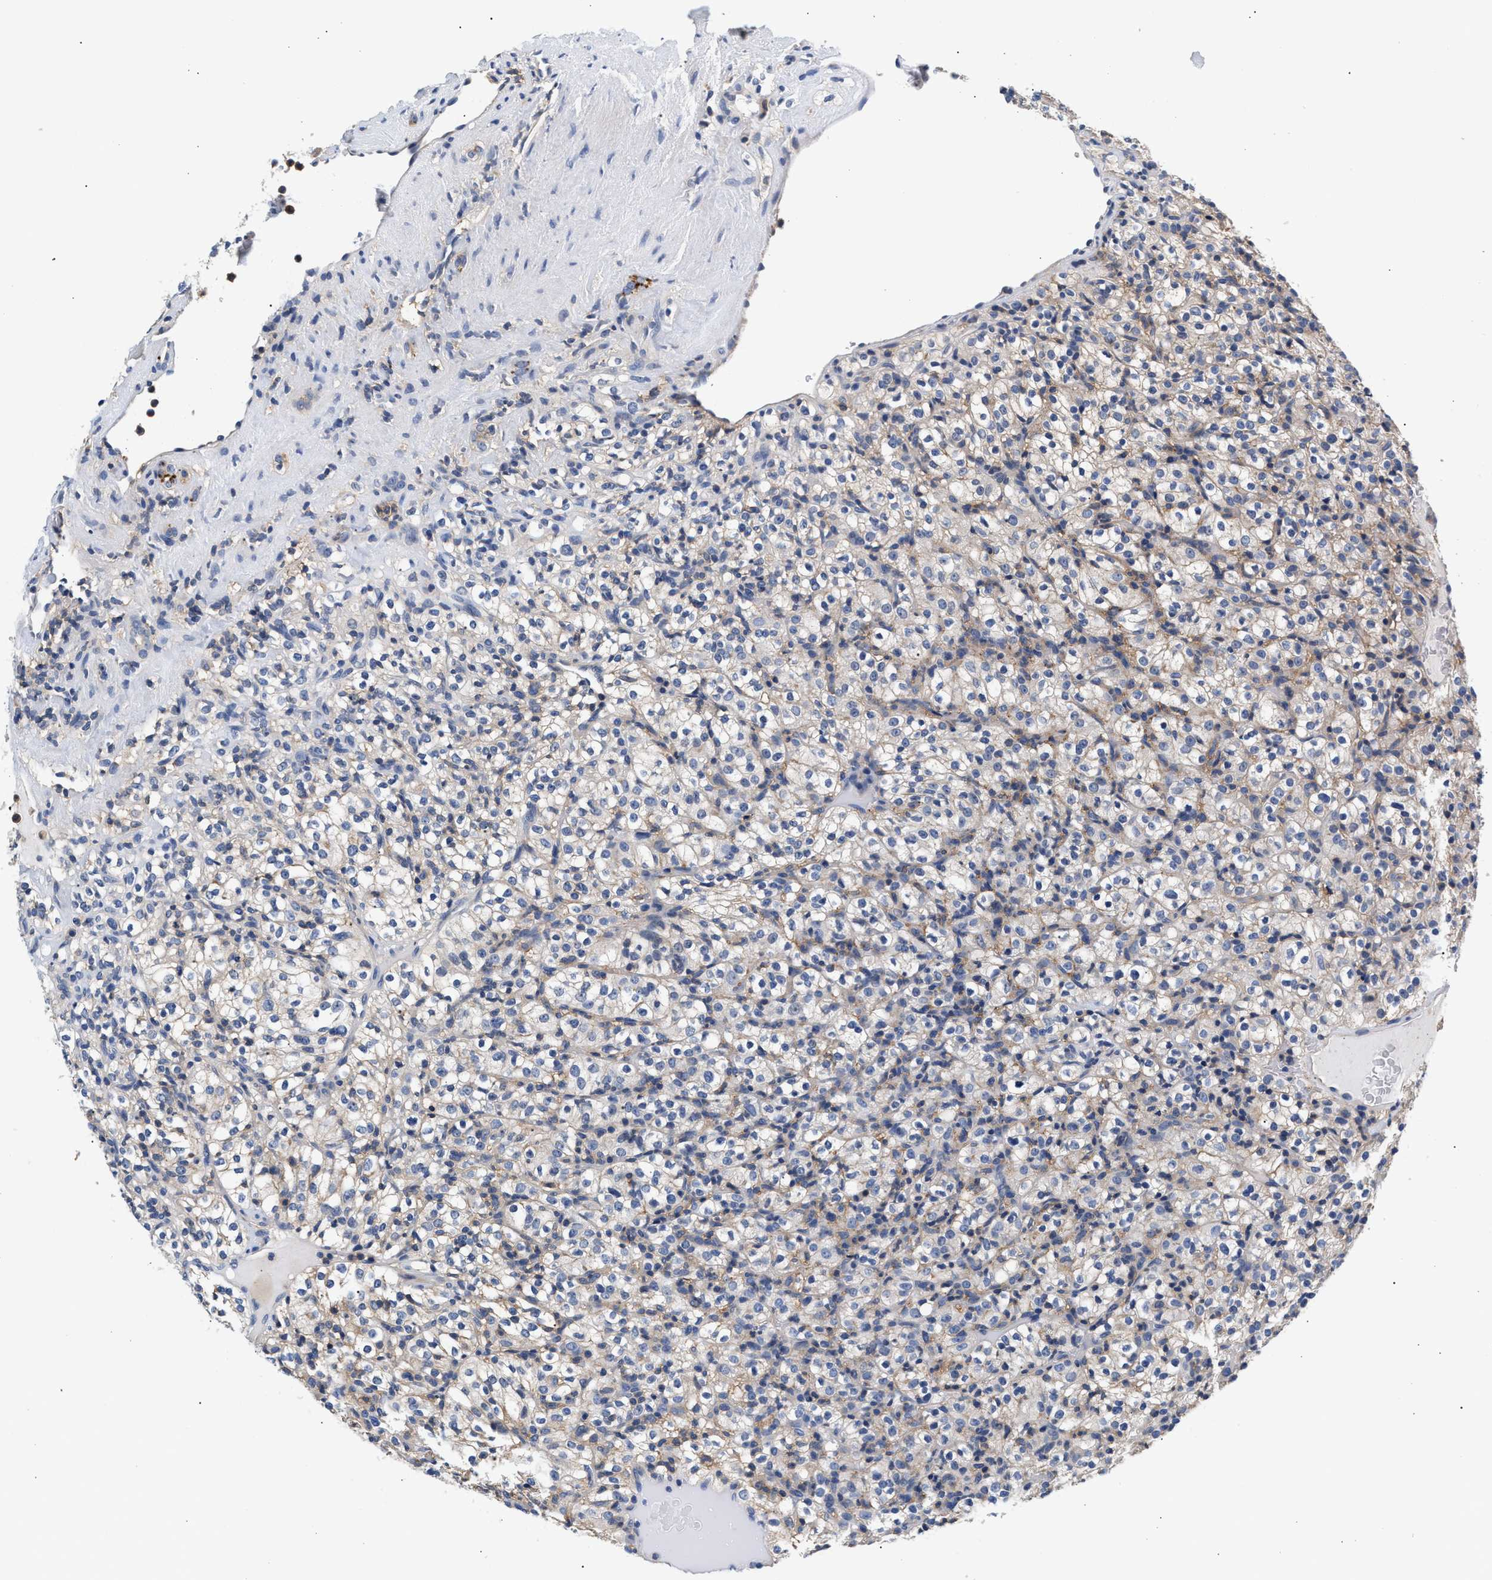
{"staining": {"intensity": "negative", "quantity": "none", "location": "none"}, "tissue": "renal cancer", "cell_type": "Tumor cells", "image_type": "cancer", "snomed": [{"axis": "morphology", "description": "Normal tissue, NOS"}, {"axis": "morphology", "description": "Adenocarcinoma, NOS"}, {"axis": "topography", "description": "Kidney"}], "caption": "High magnification brightfield microscopy of renal cancer (adenocarcinoma) stained with DAB (brown) and counterstained with hematoxylin (blue): tumor cells show no significant positivity.", "gene": "GNAI3", "patient": {"sex": "female", "age": 72}}